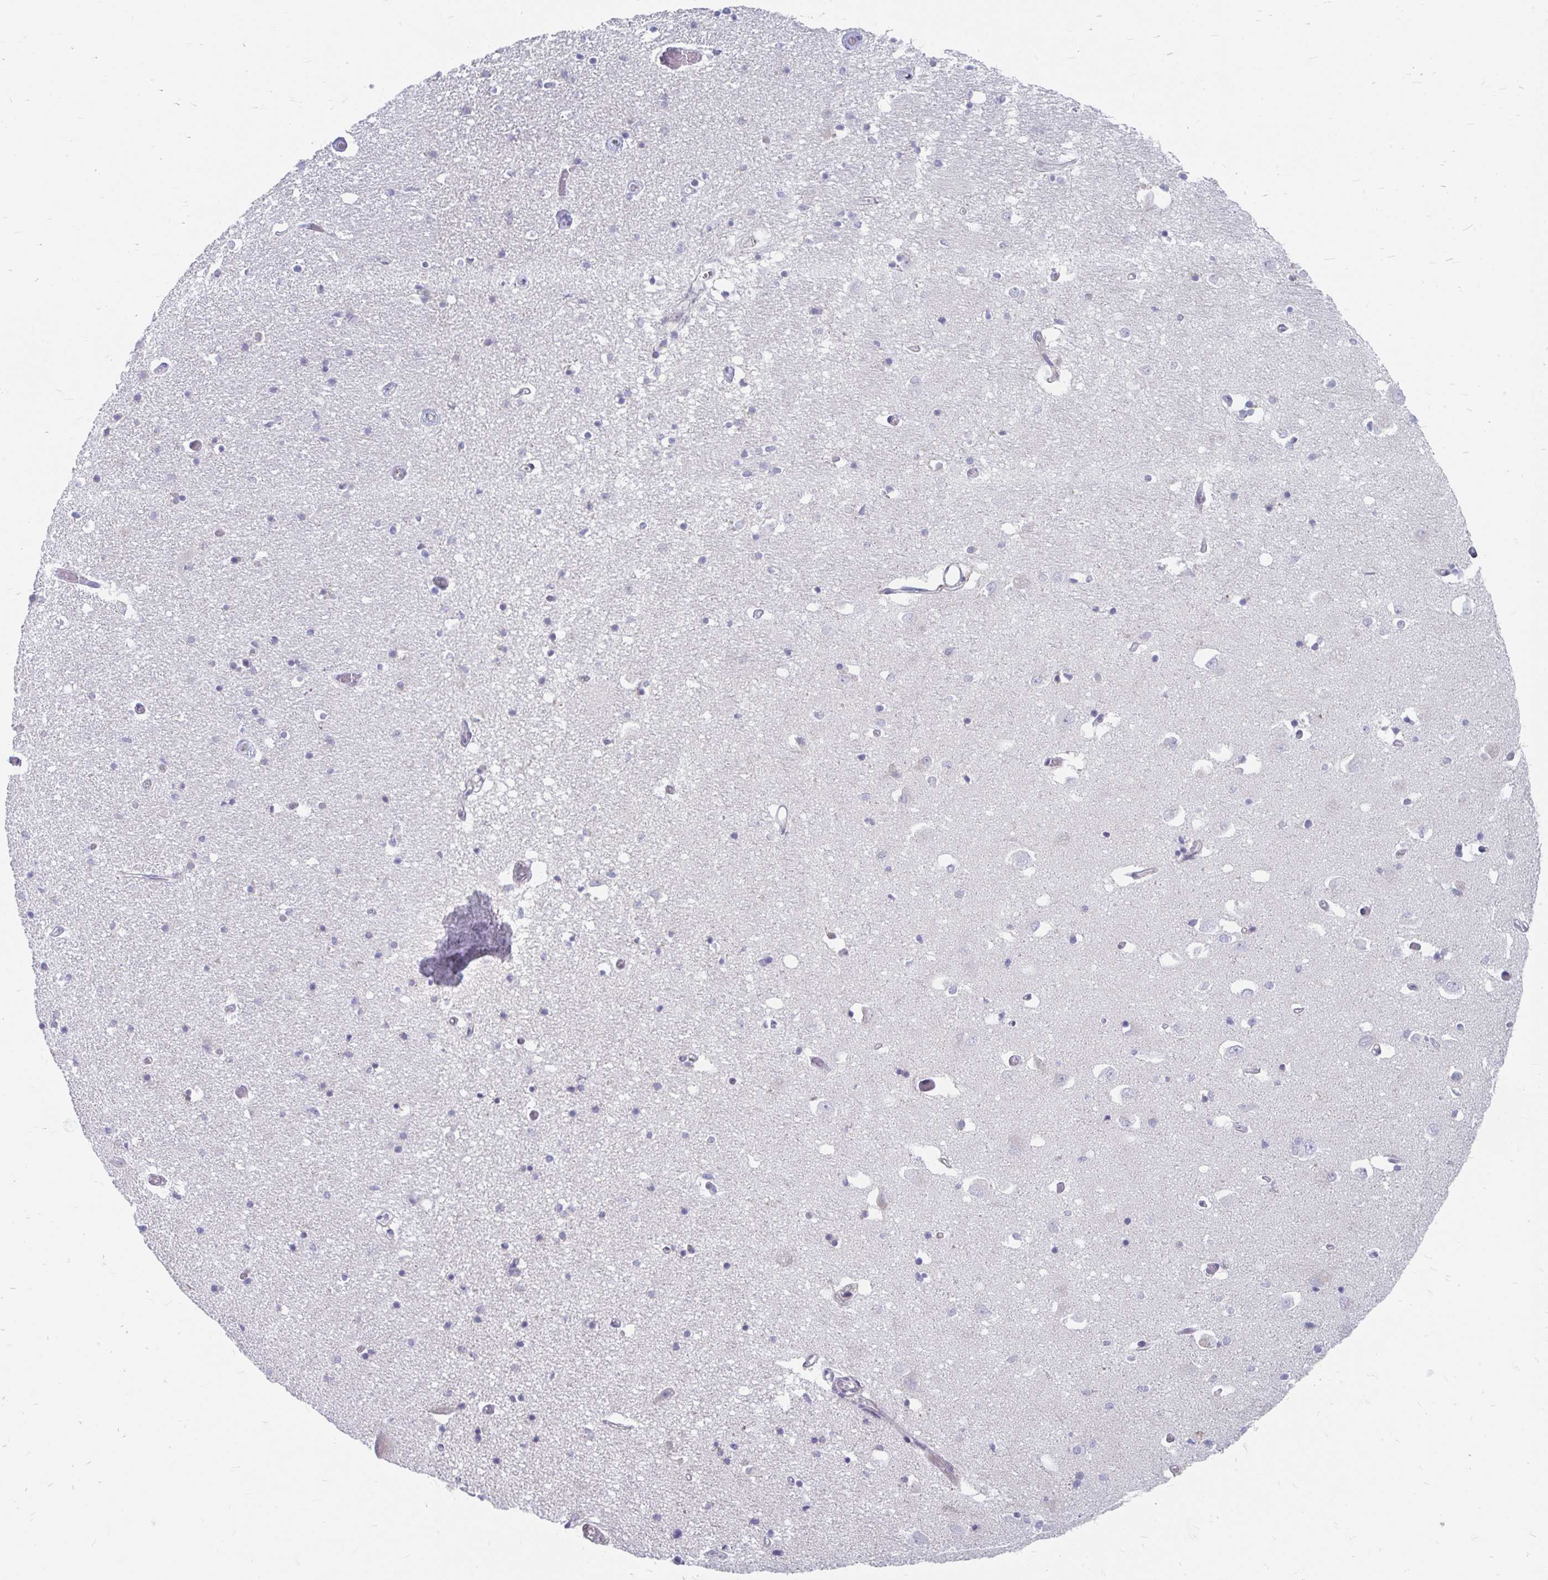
{"staining": {"intensity": "moderate", "quantity": "<25%", "location": "cytoplasmic/membranous"}, "tissue": "caudate", "cell_type": "Glial cells", "image_type": "normal", "snomed": [{"axis": "morphology", "description": "Normal tissue, NOS"}, {"axis": "topography", "description": "Lateral ventricle wall"}, {"axis": "topography", "description": "Hippocampus"}], "caption": "Immunohistochemical staining of benign caudate exhibits low levels of moderate cytoplasmic/membranous positivity in about <25% of glial cells. (DAB (3,3'-diaminobenzidine) = brown stain, brightfield microscopy at high magnification).", "gene": "PABIR3", "patient": {"sex": "female", "age": 63}}